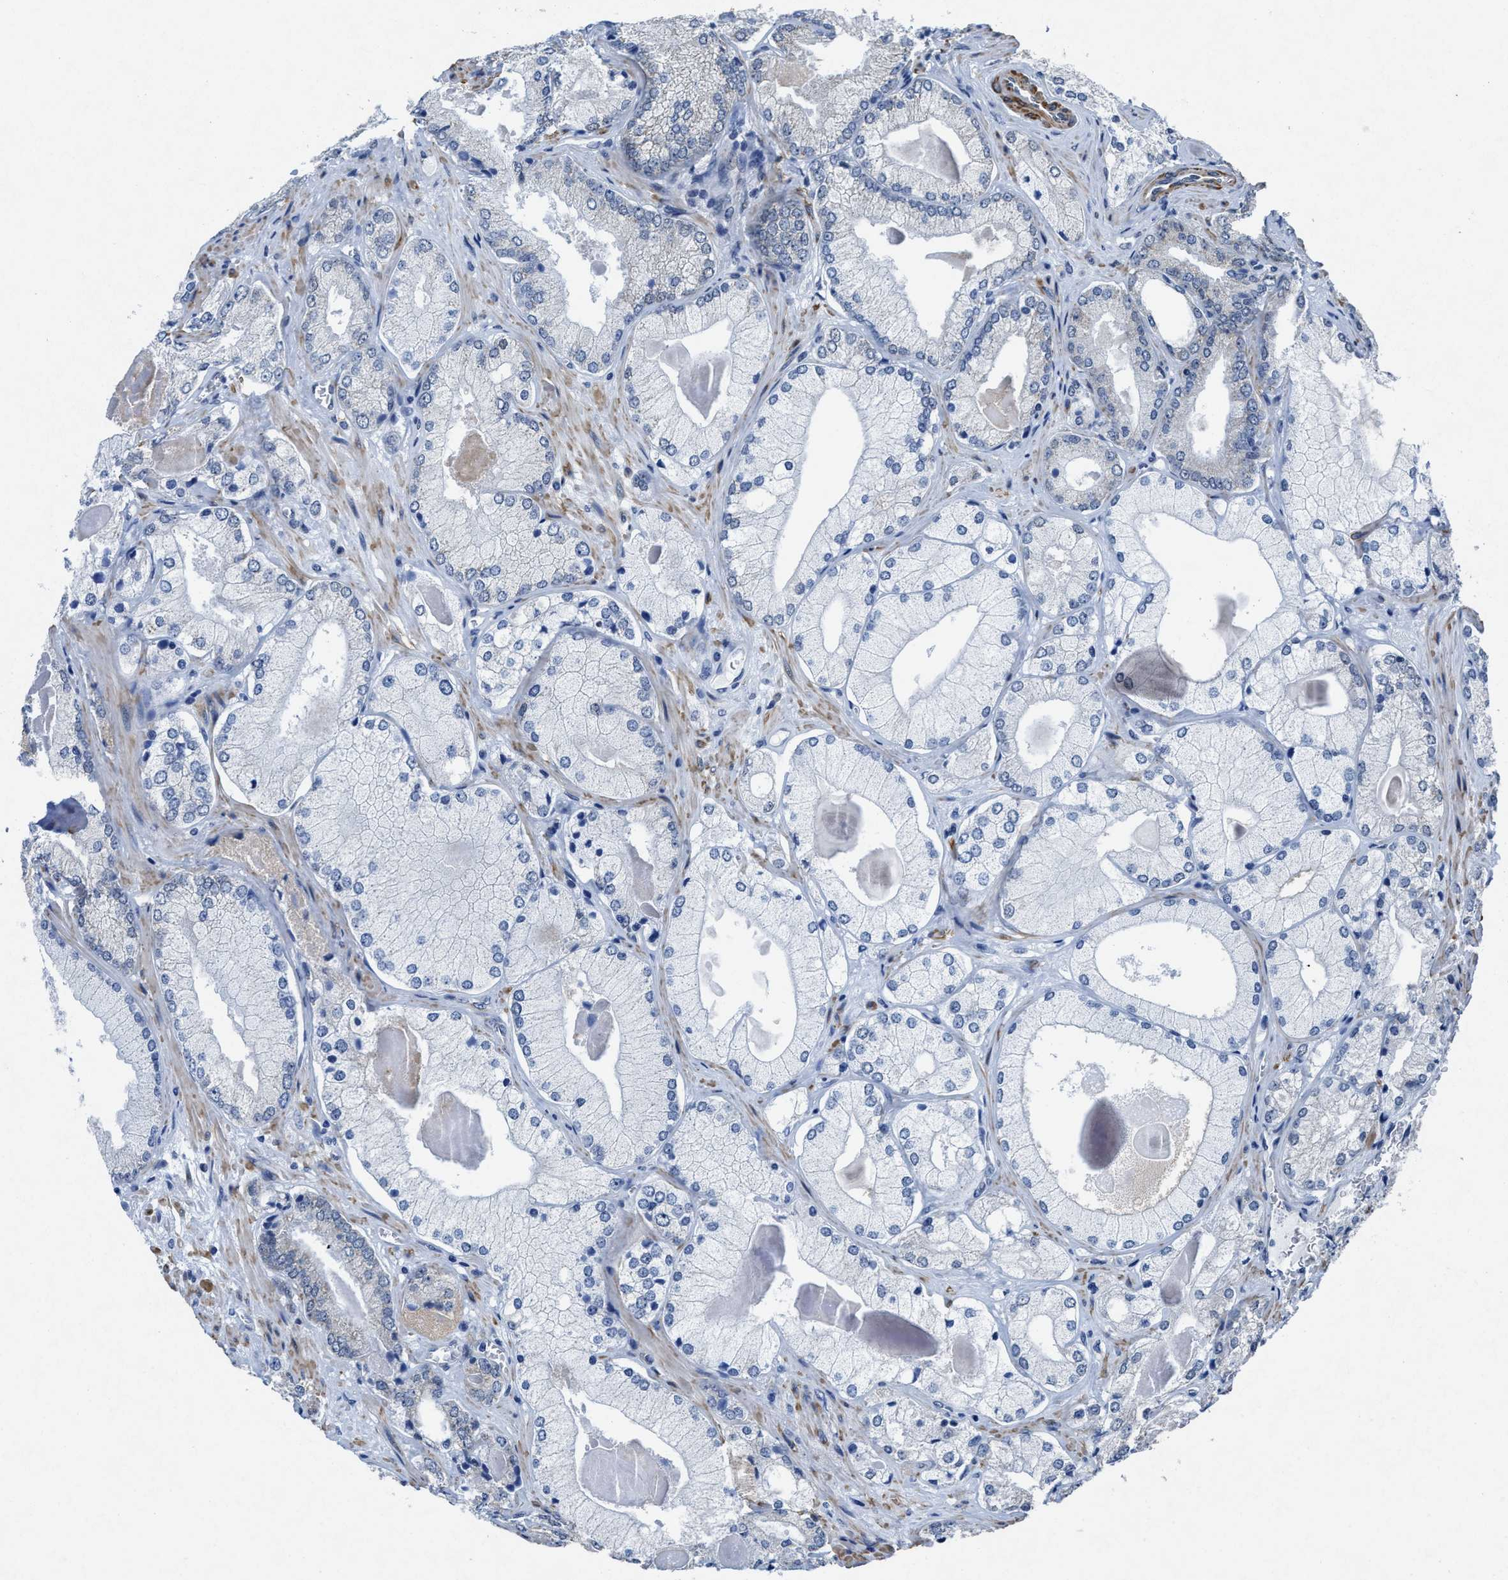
{"staining": {"intensity": "weak", "quantity": "<25%", "location": "cytoplasmic/membranous"}, "tissue": "prostate cancer", "cell_type": "Tumor cells", "image_type": "cancer", "snomed": [{"axis": "morphology", "description": "Adenocarcinoma, Low grade"}, {"axis": "topography", "description": "Prostate"}], "caption": "Image shows no significant protein expression in tumor cells of prostate adenocarcinoma (low-grade).", "gene": "ID3", "patient": {"sex": "male", "age": 65}}